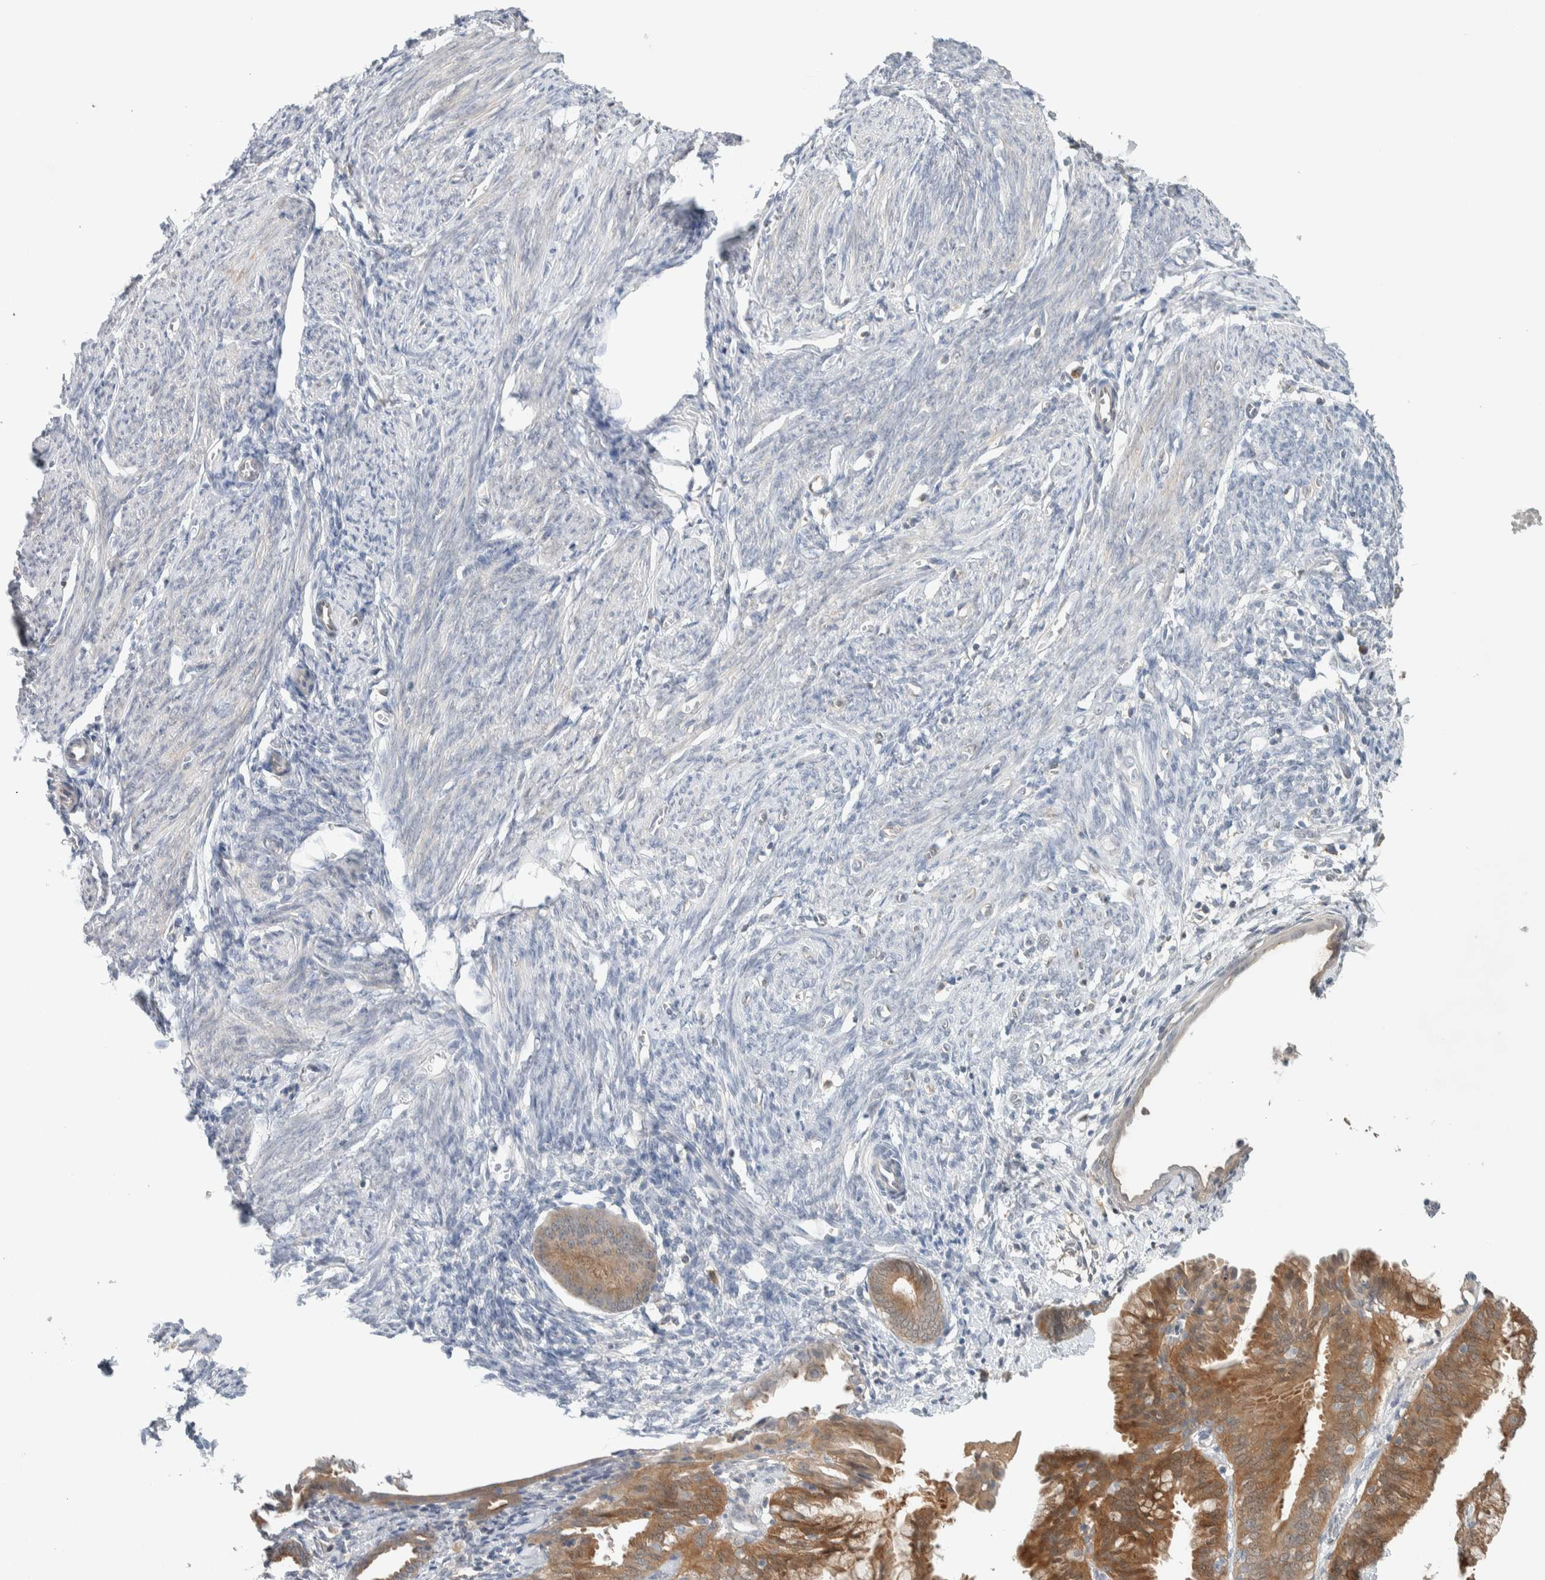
{"staining": {"intensity": "negative", "quantity": "none", "location": "none"}, "tissue": "endometrium", "cell_type": "Cells in endometrial stroma", "image_type": "normal", "snomed": [{"axis": "morphology", "description": "Normal tissue, NOS"}, {"axis": "morphology", "description": "Adenocarcinoma, NOS"}, {"axis": "topography", "description": "Endometrium"}], "caption": "An IHC image of unremarkable endometrium is shown. There is no staining in cells in endometrial stroma of endometrium.", "gene": "DEPTOR", "patient": {"sex": "female", "age": 57}}